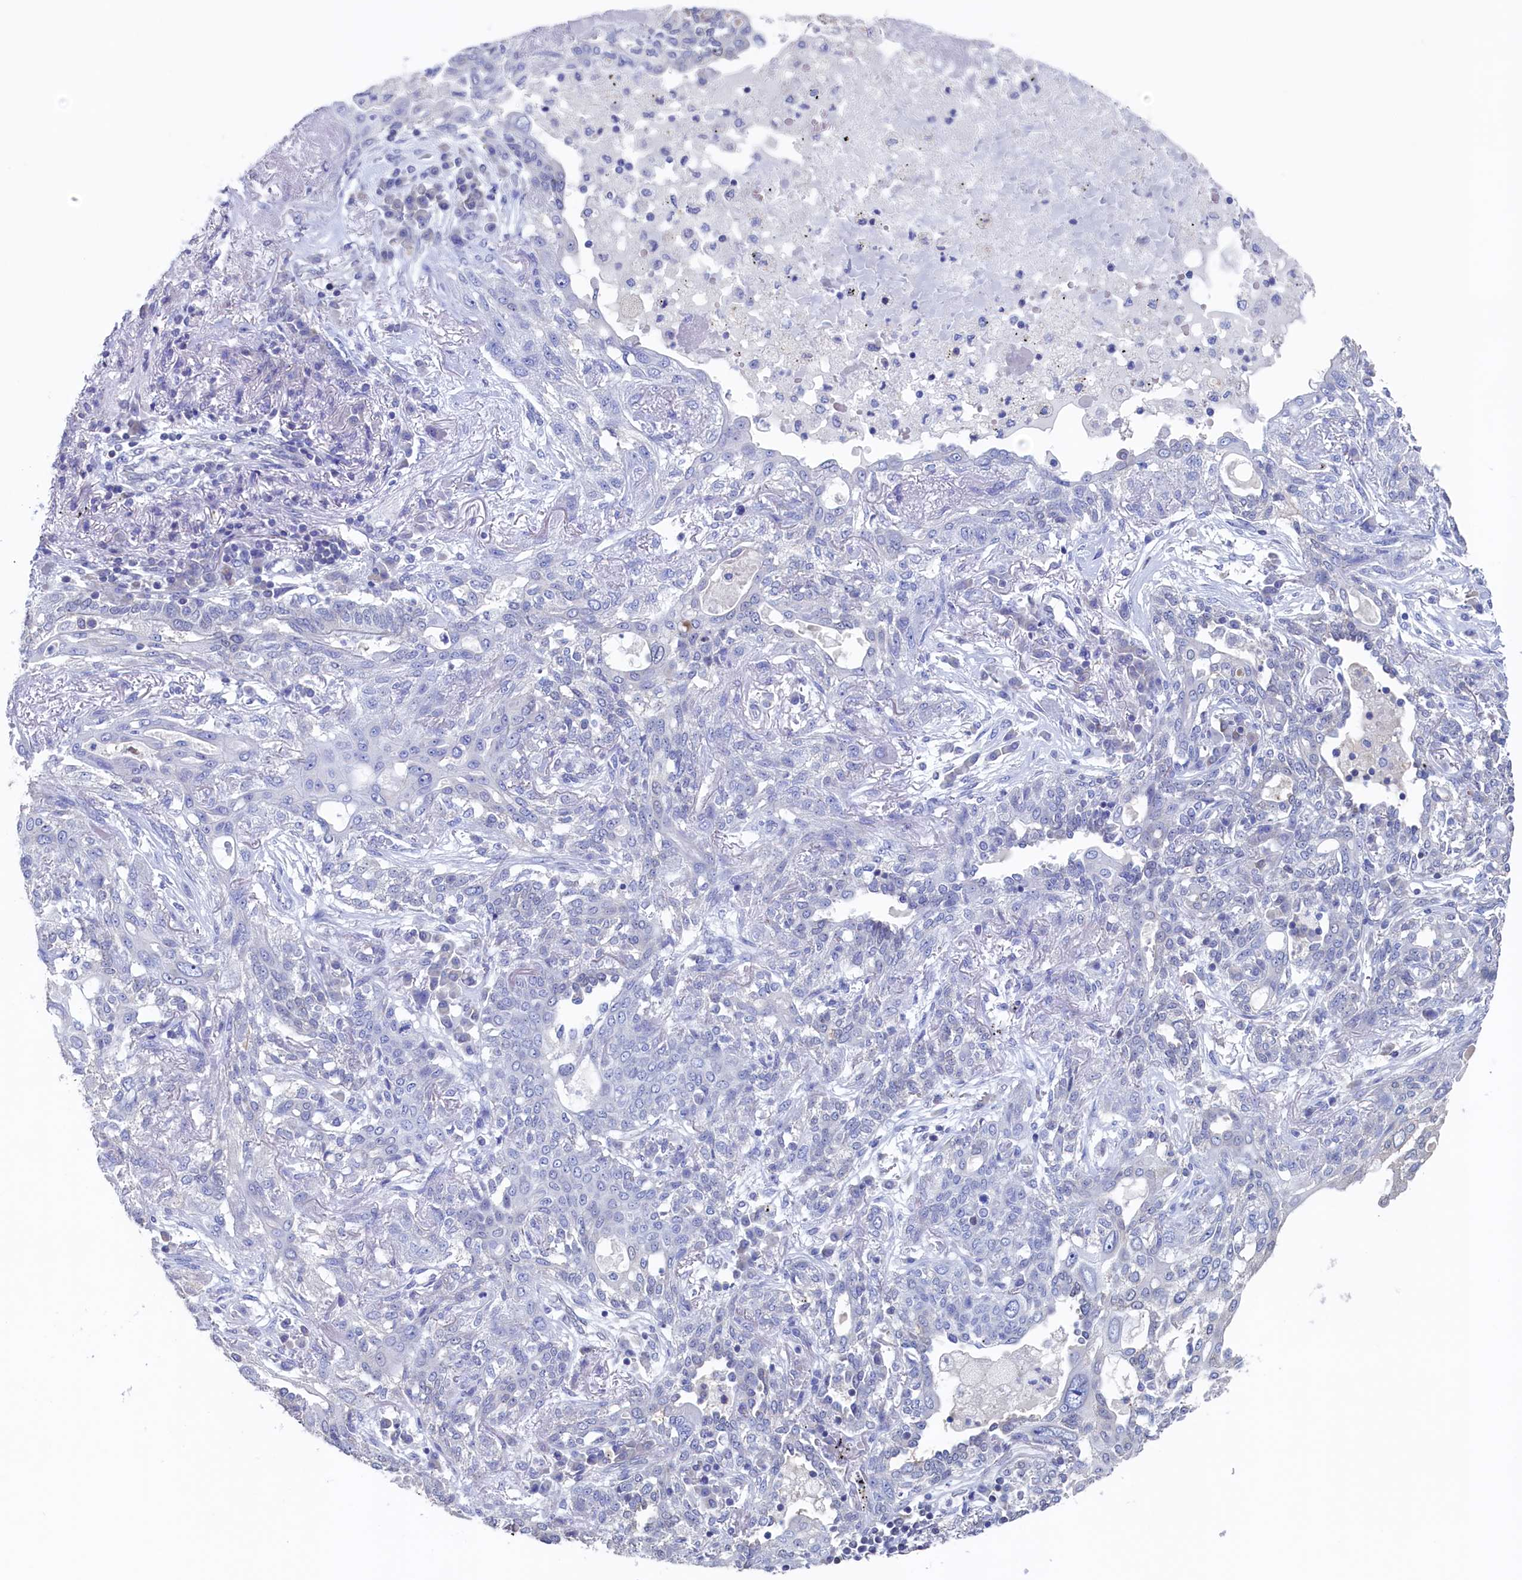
{"staining": {"intensity": "negative", "quantity": "none", "location": "none"}, "tissue": "lung cancer", "cell_type": "Tumor cells", "image_type": "cancer", "snomed": [{"axis": "morphology", "description": "Squamous cell carcinoma, NOS"}, {"axis": "topography", "description": "Lung"}], "caption": "A micrograph of lung cancer stained for a protein displays no brown staining in tumor cells.", "gene": "C11orf54", "patient": {"sex": "female", "age": 70}}